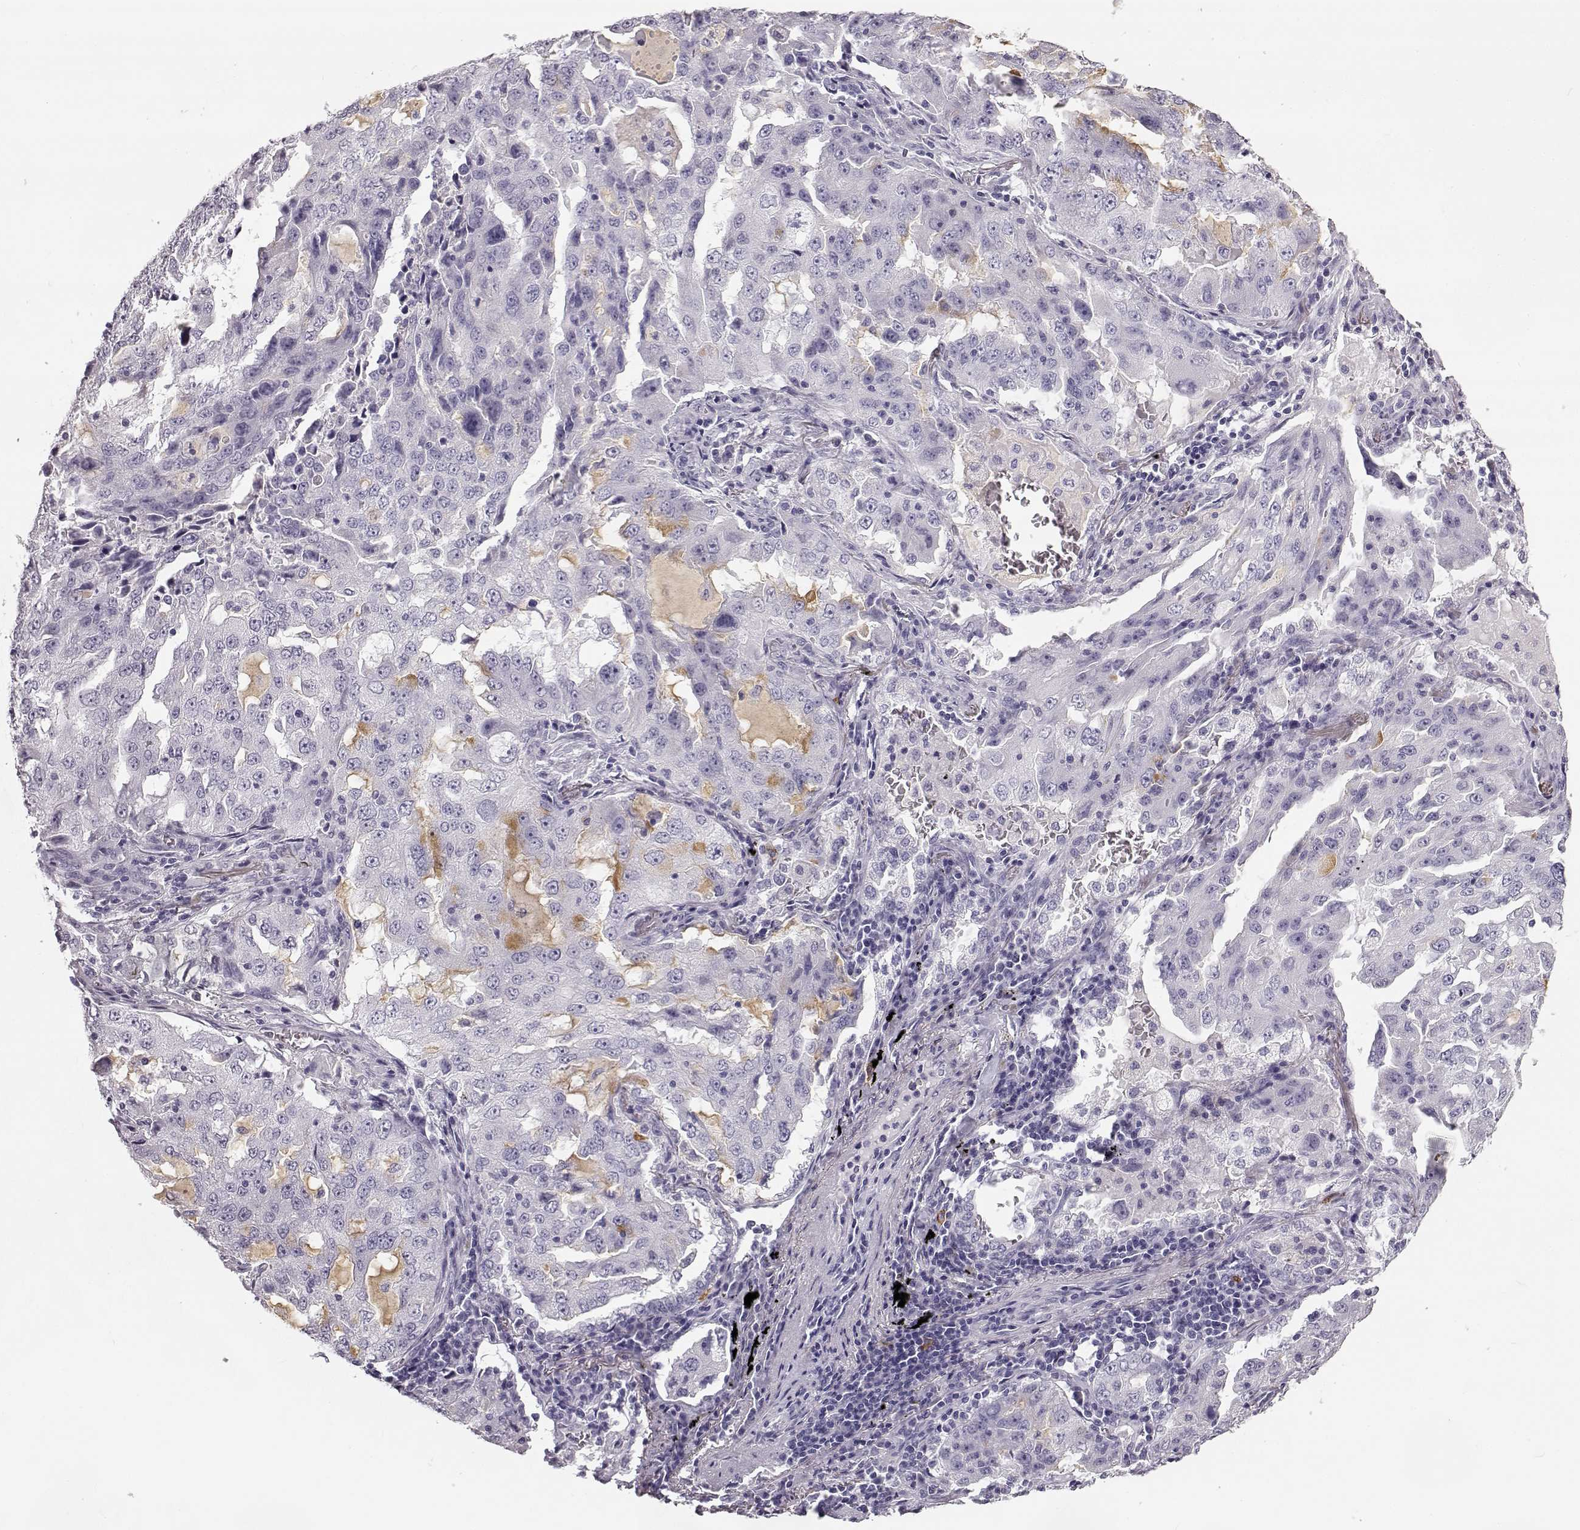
{"staining": {"intensity": "negative", "quantity": "none", "location": "none"}, "tissue": "lung cancer", "cell_type": "Tumor cells", "image_type": "cancer", "snomed": [{"axis": "morphology", "description": "Adenocarcinoma, NOS"}, {"axis": "topography", "description": "Lung"}], "caption": "Immunohistochemistry micrograph of neoplastic tissue: adenocarcinoma (lung) stained with DAB (3,3'-diaminobenzidine) exhibits no significant protein staining in tumor cells.", "gene": "NPTXR", "patient": {"sex": "female", "age": 61}}